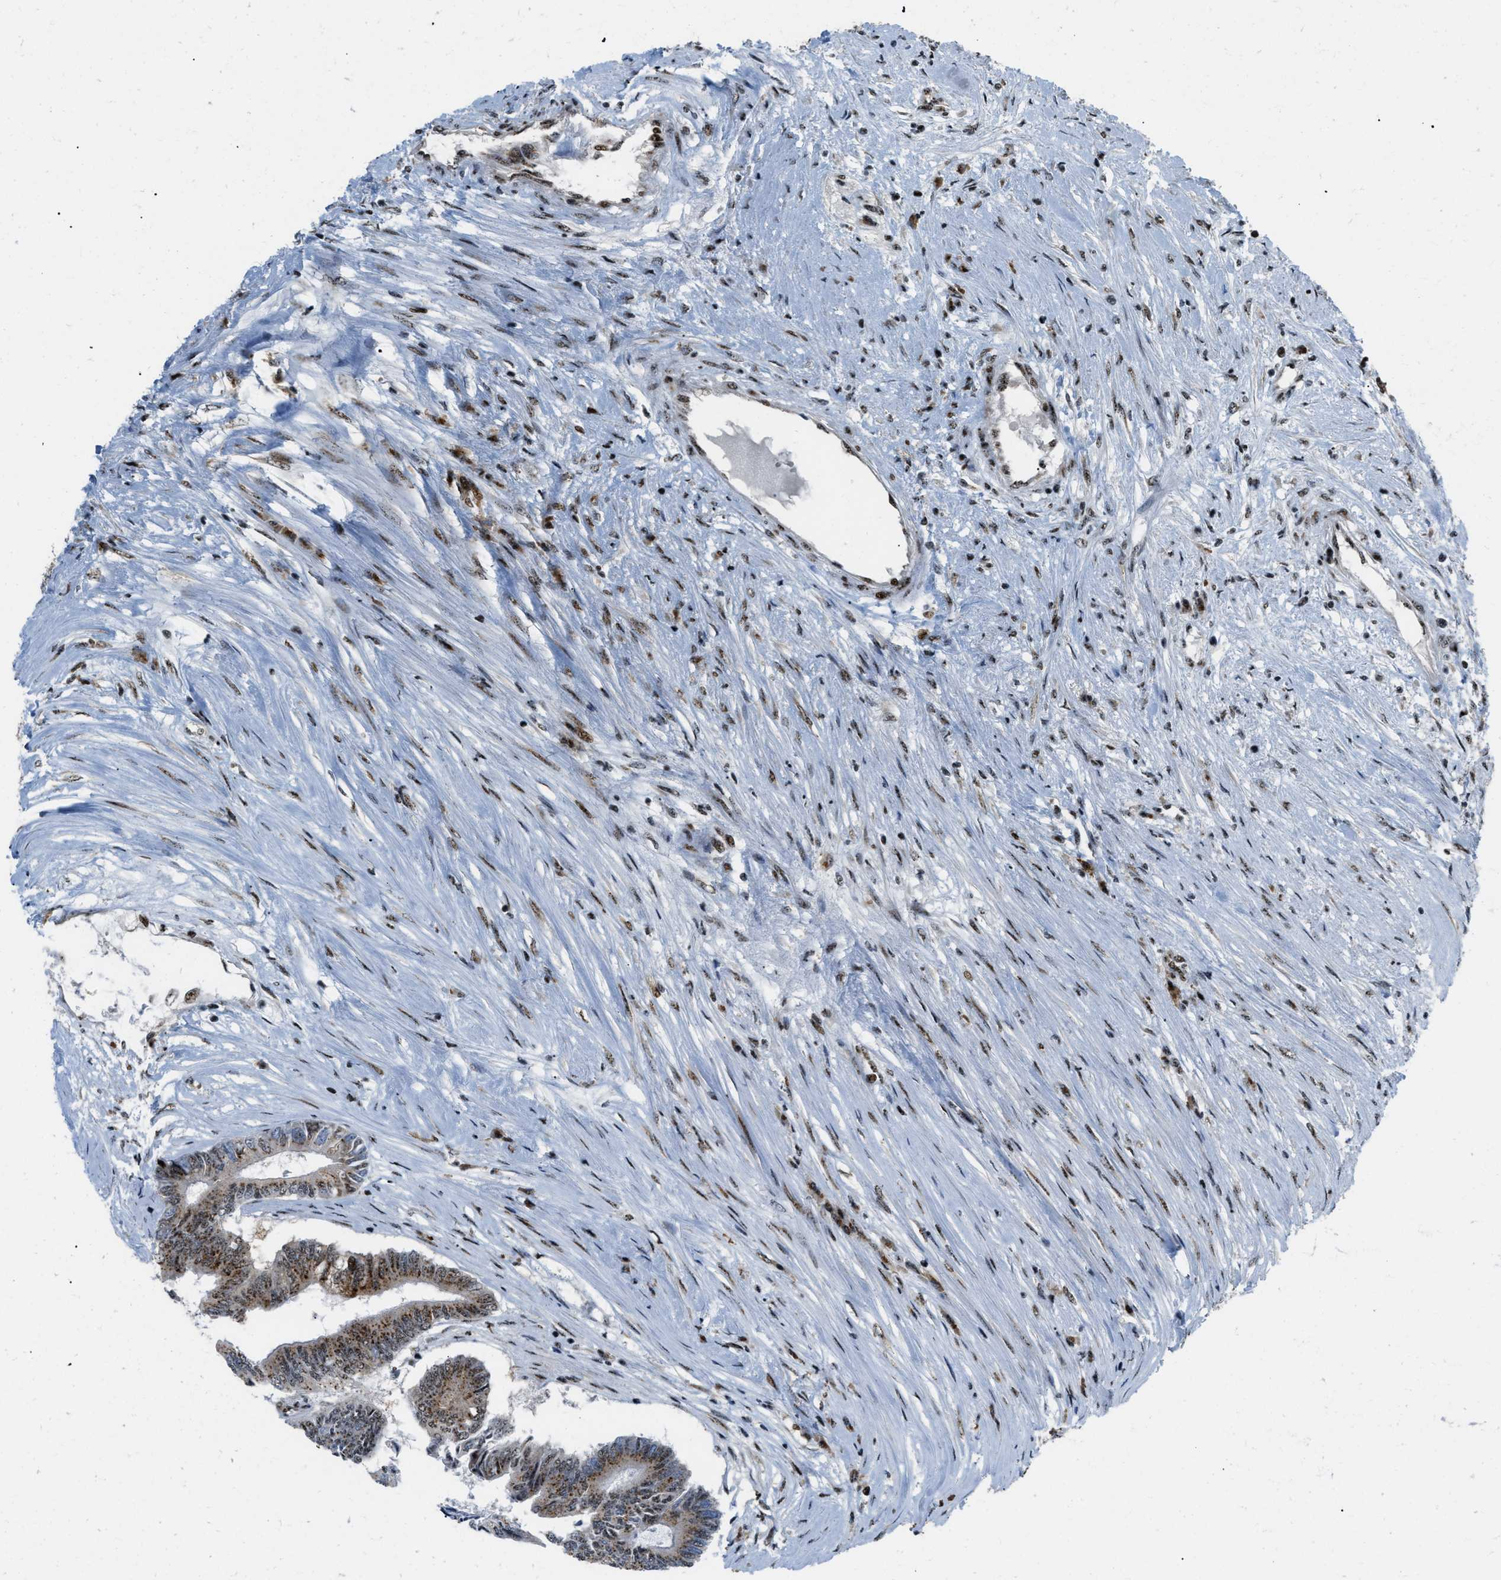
{"staining": {"intensity": "moderate", "quantity": "<25%", "location": "cytoplasmic/membranous,nuclear"}, "tissue": "colorectal cancer", "cell_type": "Tumor cells", "image_type": "cancer", "snomed": [{"axis": "morphology", "description": "Adenocarcinoma, NOS"}, {"axis": "topography", "description": "Rectum"}], "caption": "There is low levels of moderate cytoplasmic/membranous and nuclear staining in tumor cells of colorectal cancer, as demonstrated by immunohistochemical staining (brown color).", "gene": "CDR2", "patient": {"sex": "male", "age": 63}}